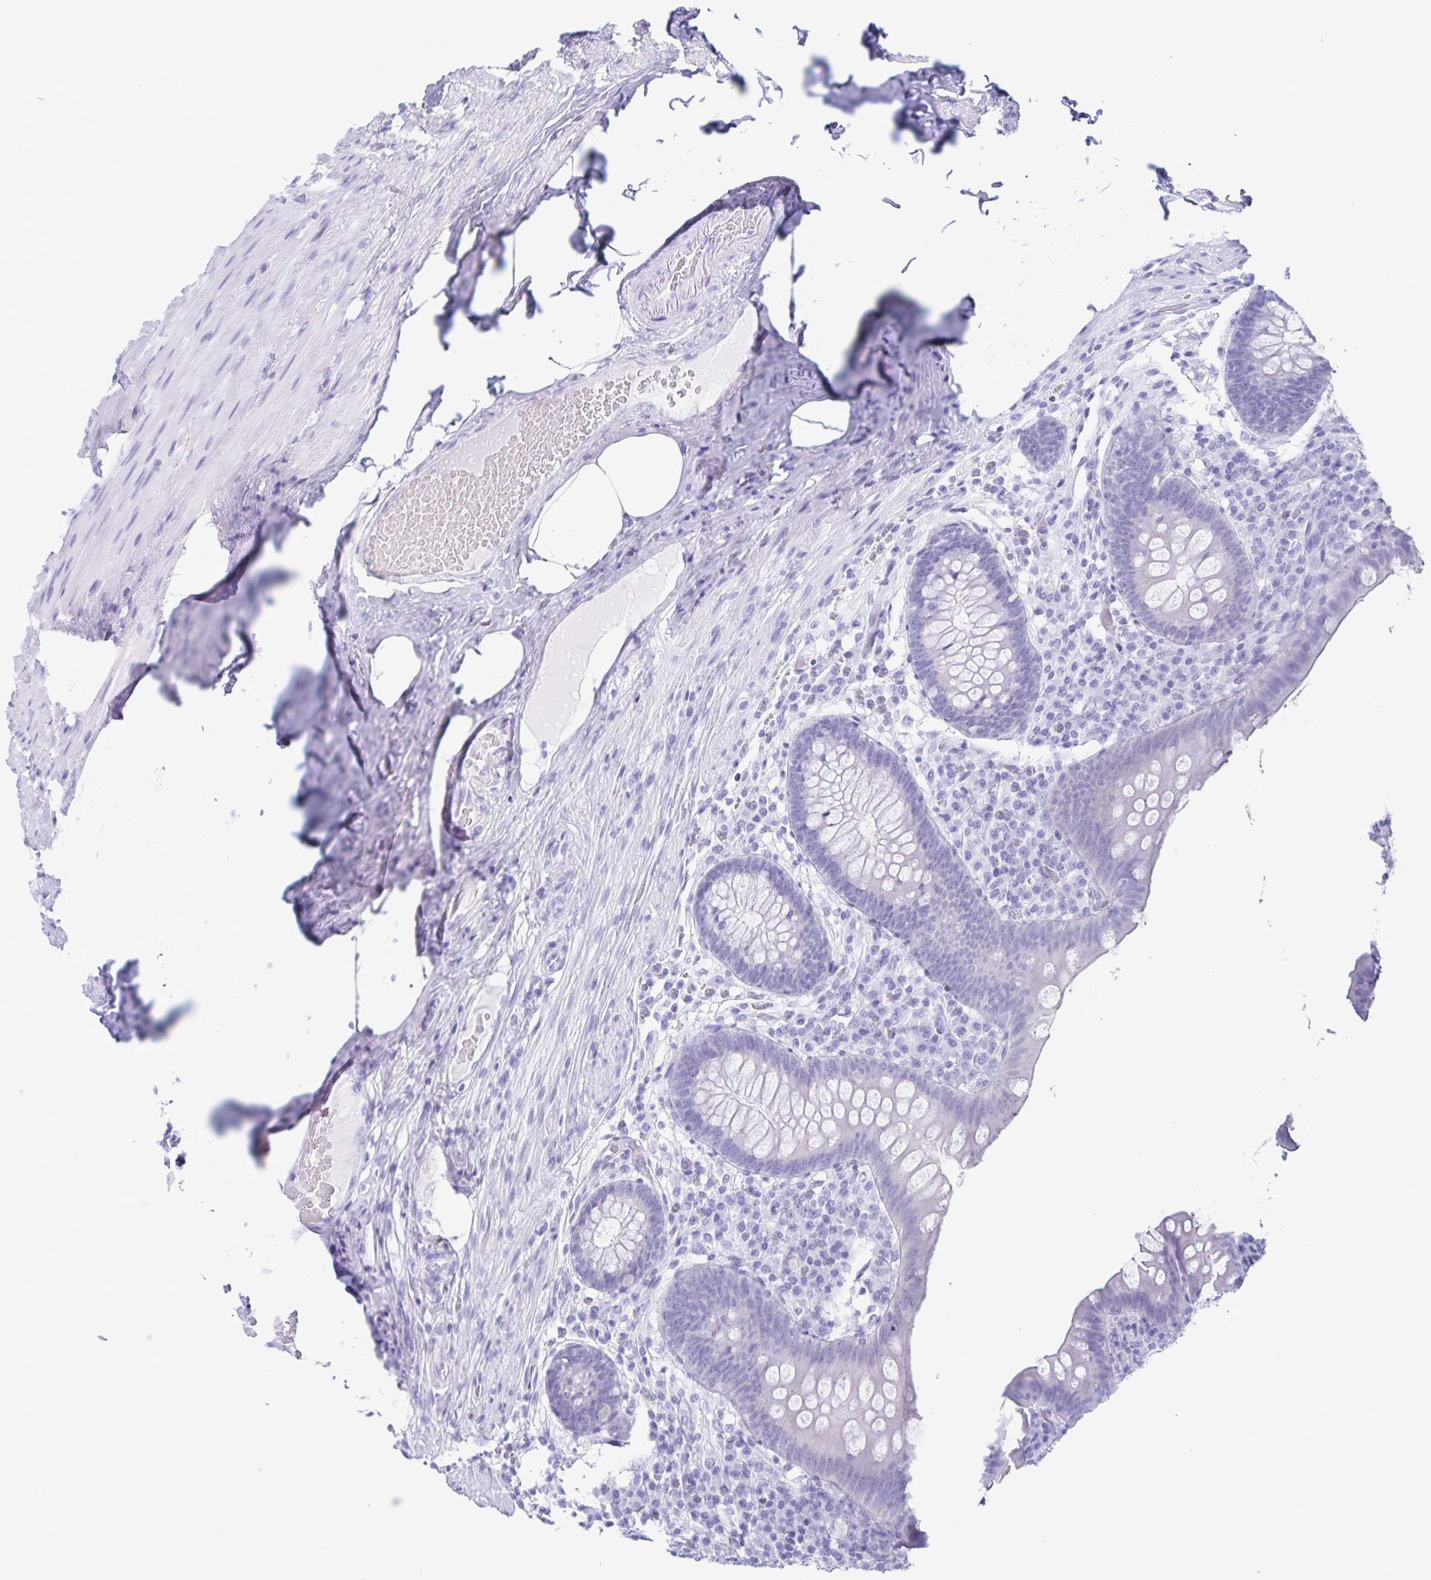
{"staining": {"intensity": "negative", "quantity": "none", "location": "none"}, "tissue": "appendix", "cell_type": "Glandular cells", "image_type": "normal", "snomed": [{"axis": "morphology", "description": "Normal tissue, NOS"}, {"axis": "topography", "description": "Appendix"}], "caption": "The image displays no staining of glandular cells in unremarkable appendix. The staining is performed using DAB (3,3'-diaminobenzidine) brown chromogen with nuclei counter-stained in using hematoxylin.", "gene": "C12orf56", "patient": {"sex": "male", "age": 71}}